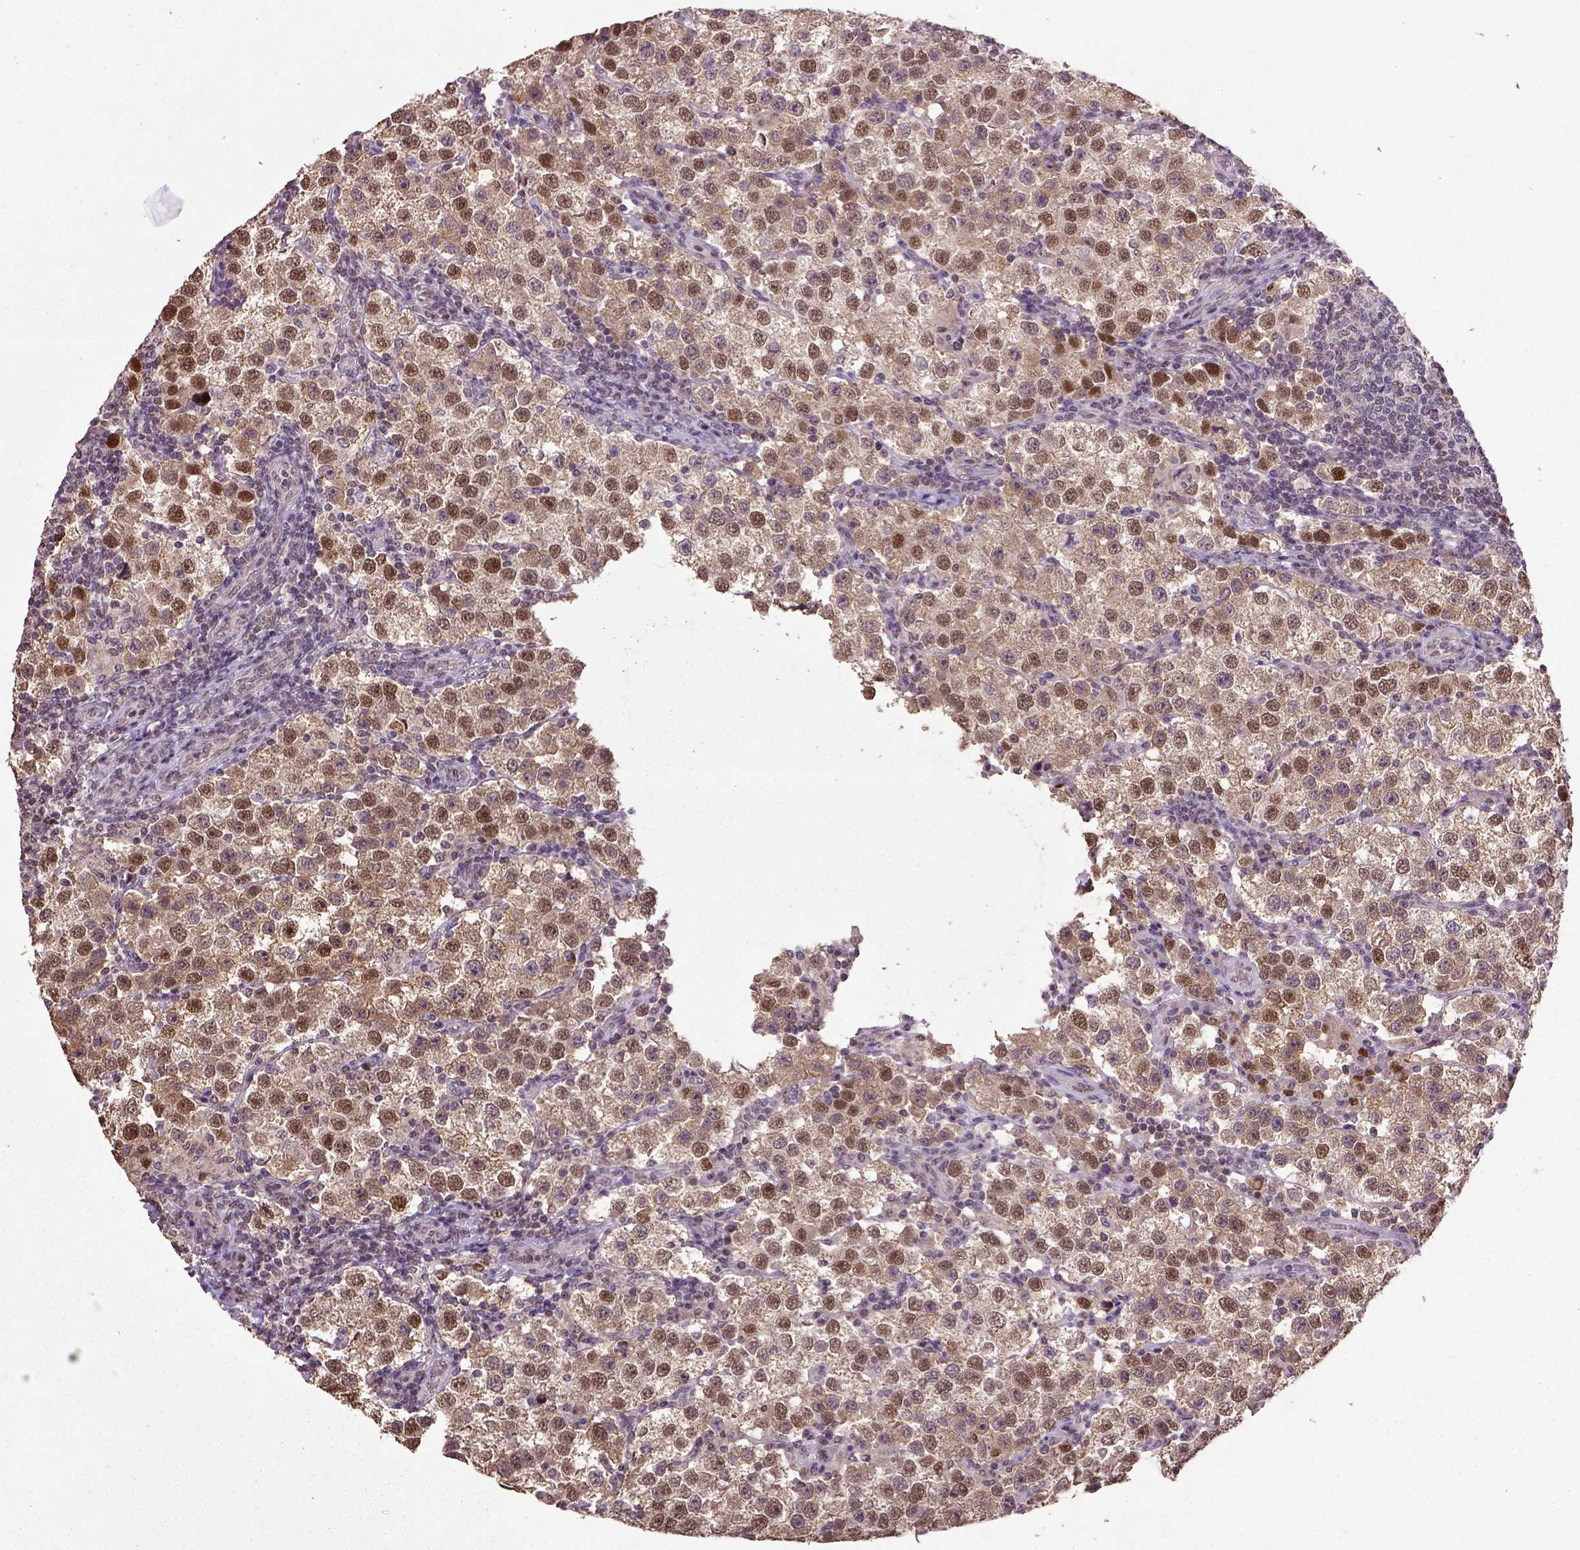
{"staining": {"intensity": "moderate", "quantity": ">75%", "location": "cytoplasmic/membranous,nuclear"}, "tissue": "testis cancer", "cell_type": "Tumor cells", "image_type": "cancer", "snomed": [{"axis": "morphology", "description": "Seminoma, NOS"}, {"axis": "topography", "description": "Testis"}], "caption": "Moderate cytoplasmic/membranous and nuclear protein staining is appreciated in about >75% of tumor cells in testis seminoma. The staining was performed using DAB (3,3'-diaminobenzidine) to visualize the protein expression in brown, while the nuclei were stained in blue with hematoxylin (Magnification: 20x).", "gene": "UBA3", "patient": {"sex": "male", "age": 37}}